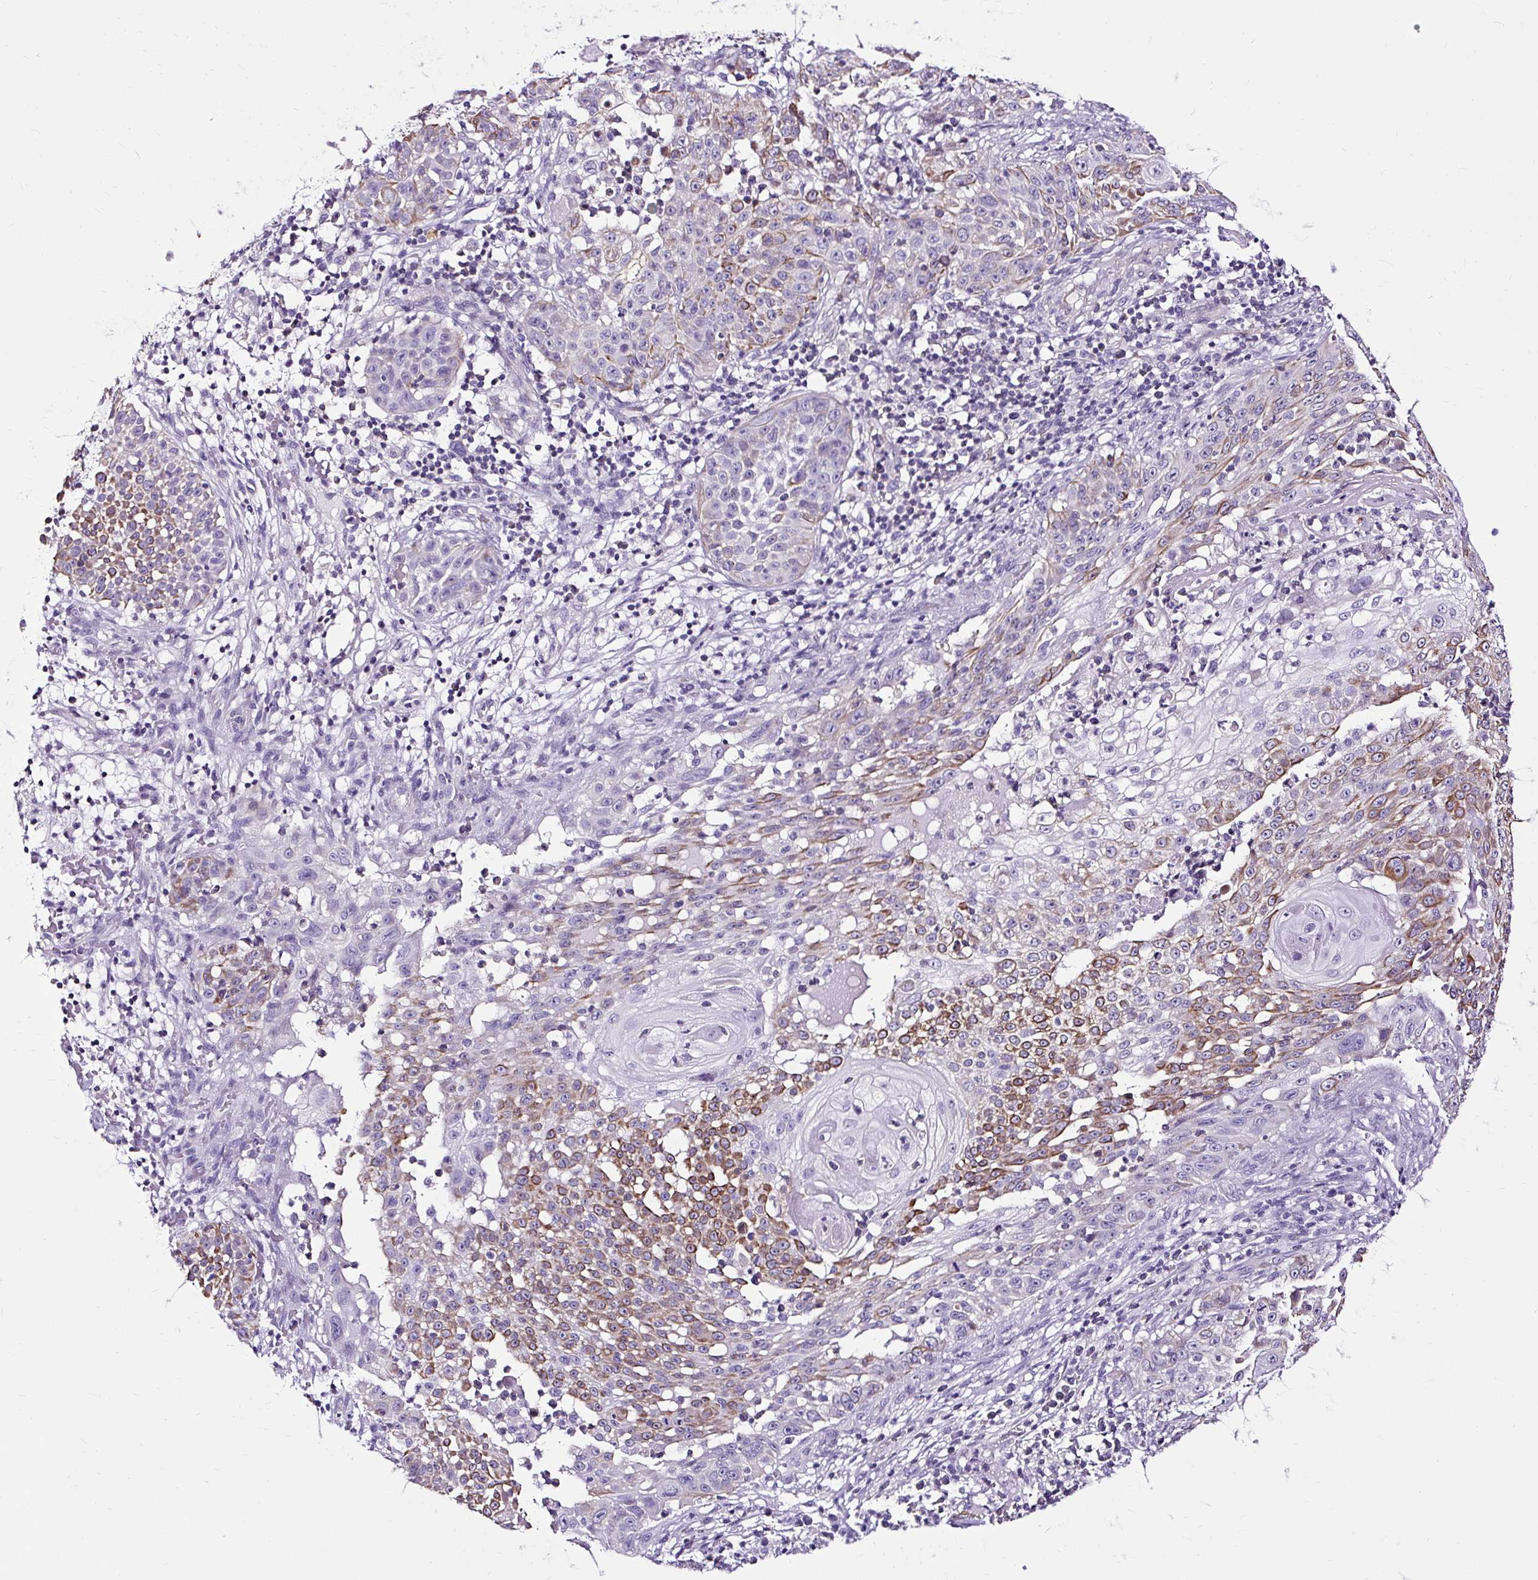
{"staining": {"intensity": "moderate", "quantity": "25%-75%", "location": "cytoplasmic/membranous"}, "tissue": "skin cancer", "cell_type": "Tumor cells", "image_type": "cancer", "snomed": [{"axis": "morphology", "description": "Squamous cell carcinoma, NOS"}, {"axis": "topography", "description": "Skin"}], "caption": "The immunohistochemical stain shows moderate cytoplasmic/membranous staining in tumor cells of skin cancer tissue.", "gene": "SLC7A8", "patient": {"sex": "male", "age": 24}}